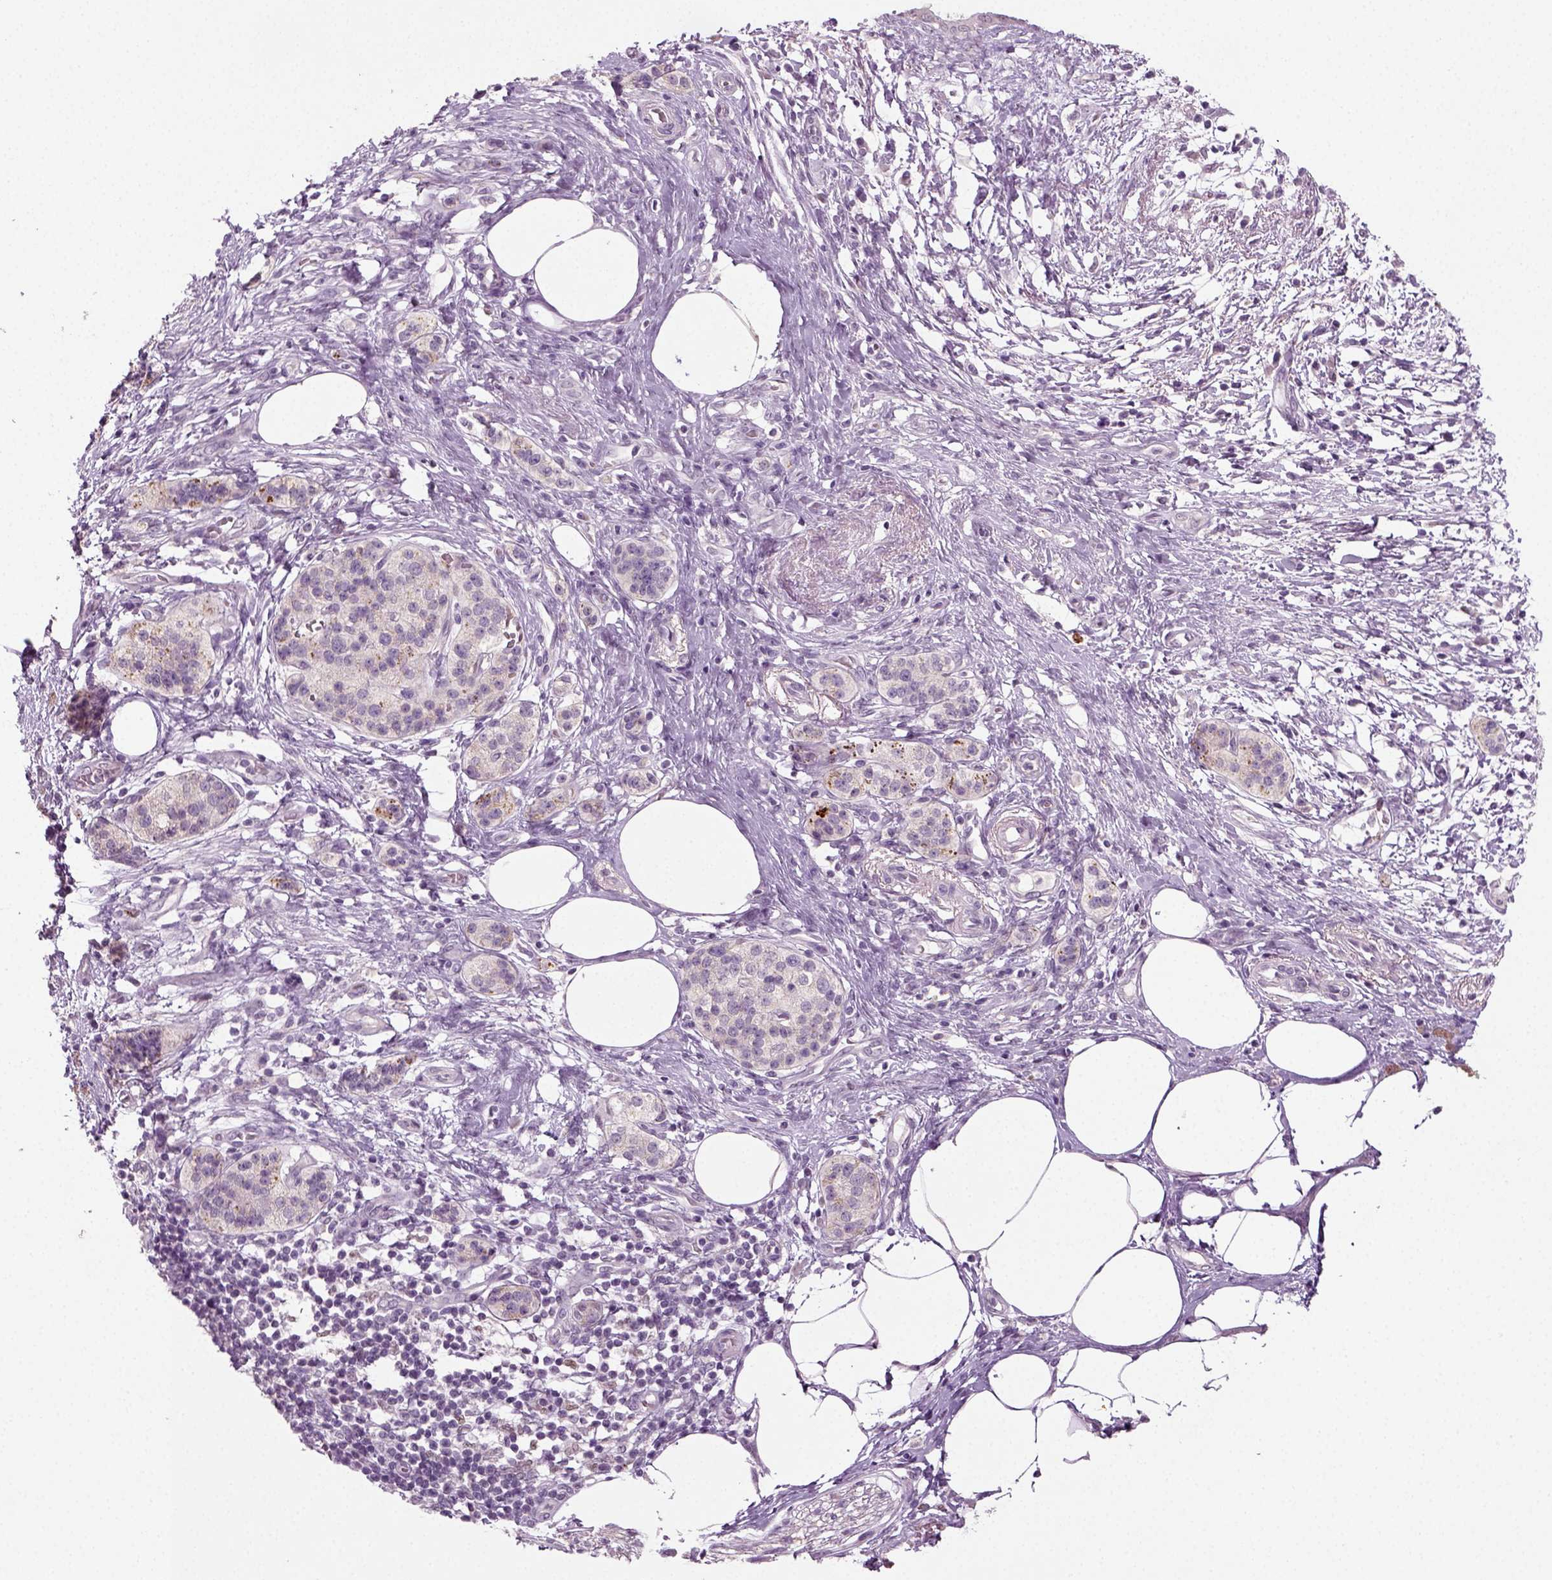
{"staining": {"intensity": "negative", "quantity": "none", "location": "none"}, "tissue": "pancreatic cancer", "cell_type": "Tumor cells", "image_type": "cancer", "snomed": [{"axis": "morphology", "description": "Adenocarcinoma, NOS"}, {"axis": "topography", "description": "Pancreas"}], "caption": "Photomicrograph shows no significant protein staining in tumor cells of pancreatic cancer (adenocarcinoma).", "gene": "SYNGAP1", "patient": {"sex": "female", "age": 72}}